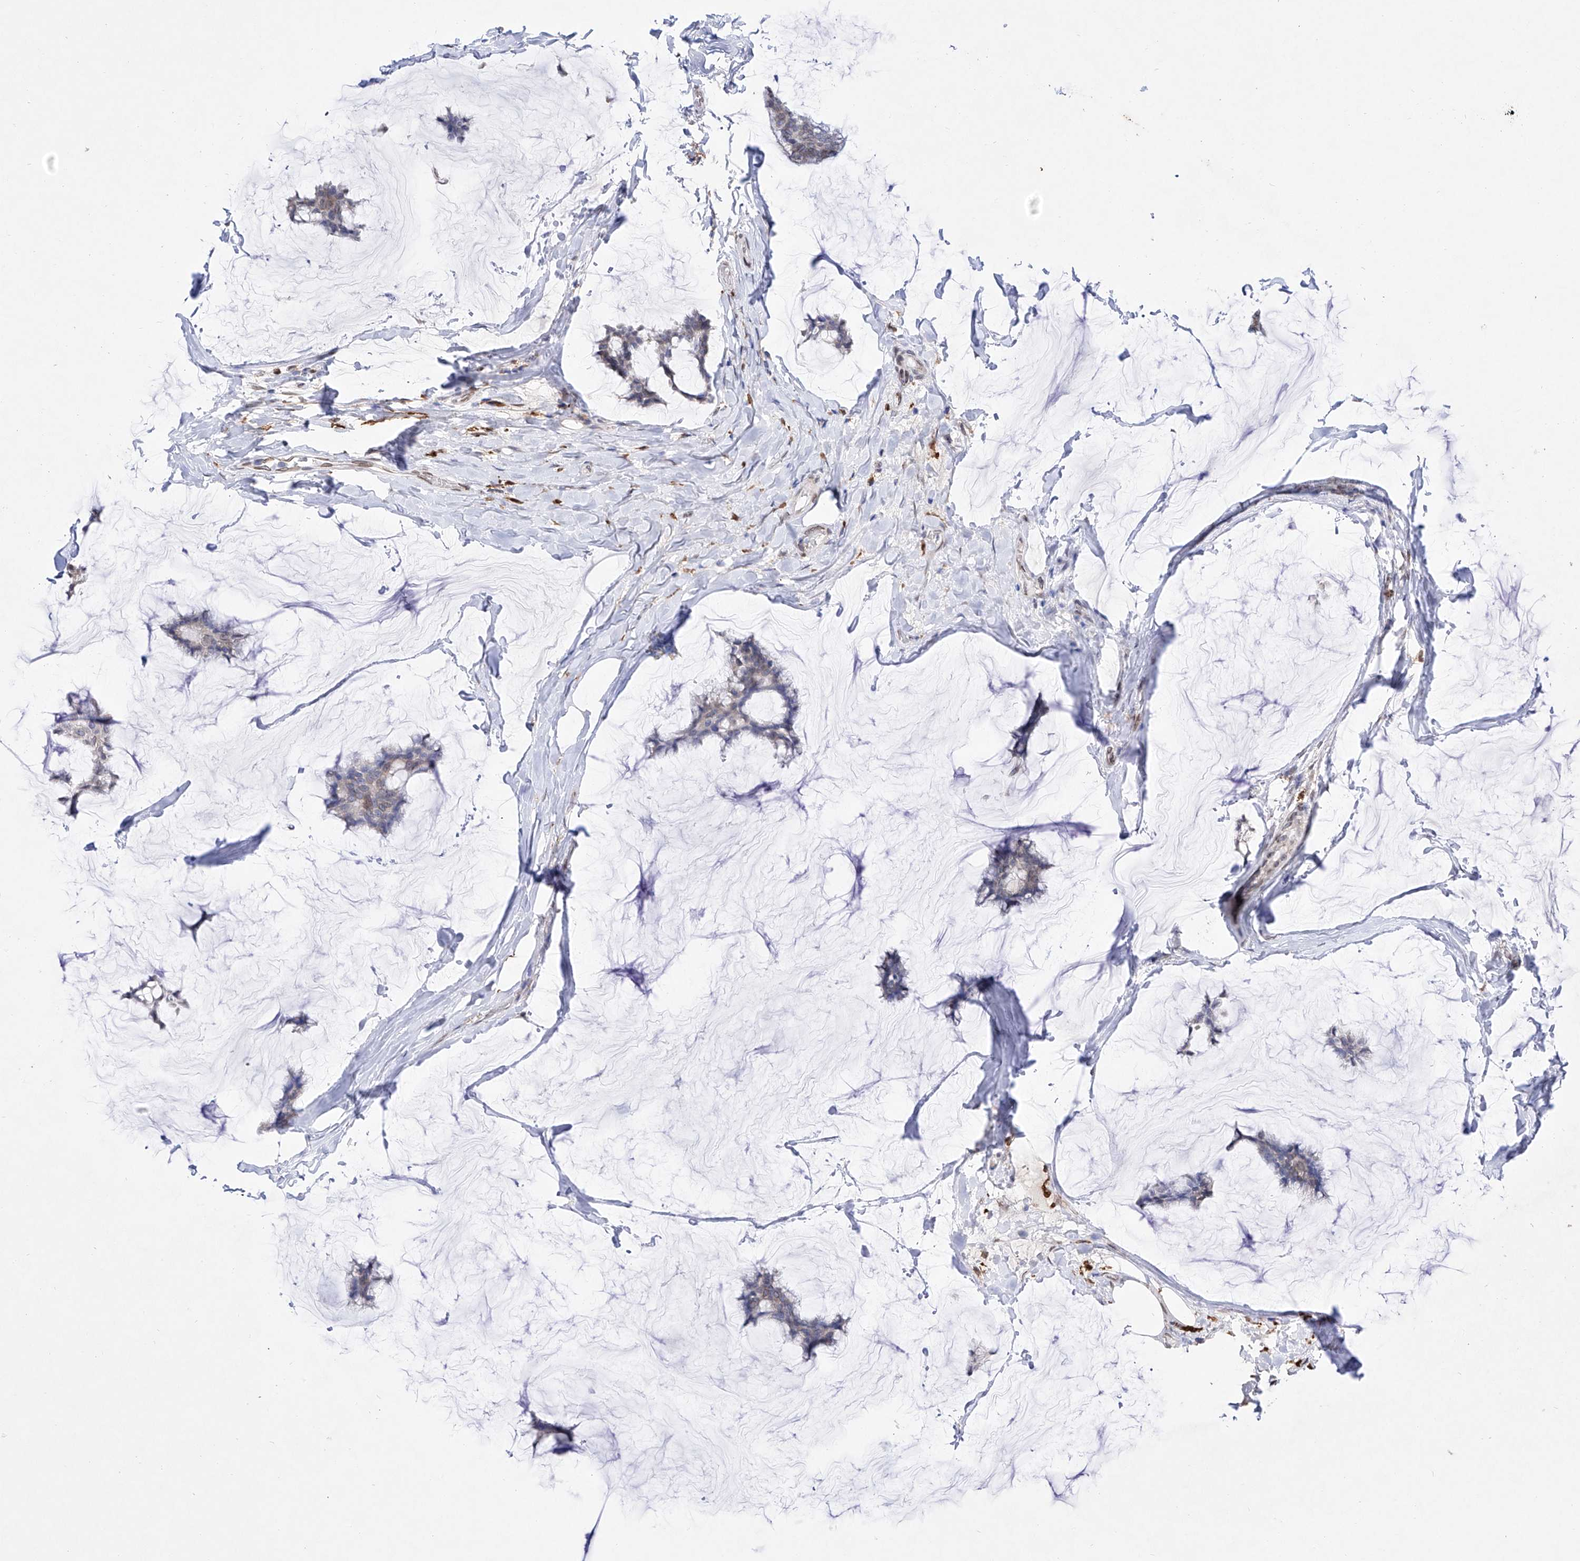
{"staining": {"intensity": "weak", "quantity": "<25%", "location": "nuclear"}, "tissue": "breast cancer", "cell_type": "Tumor cells", "image_type": "cancer", "snomed": [{"axis": "morphology", "description": "Duct carcinoma"}, {"axis": "topography", "description": "Breast"}], "caption": "Breast cancer (infiltrating ductal carcinoma) was stained to show a protein in brown. There is no significant expression in tumor cells. (Stains: DAB (3,3'-diaminobenzidine) immunohistochemistry (IHC) with hematoxylin counter stain, Microscopy: brightfield microscopy at high magnification).", "gene": "LCLAT1", "patient": {"sex": "female", "age": 93}}